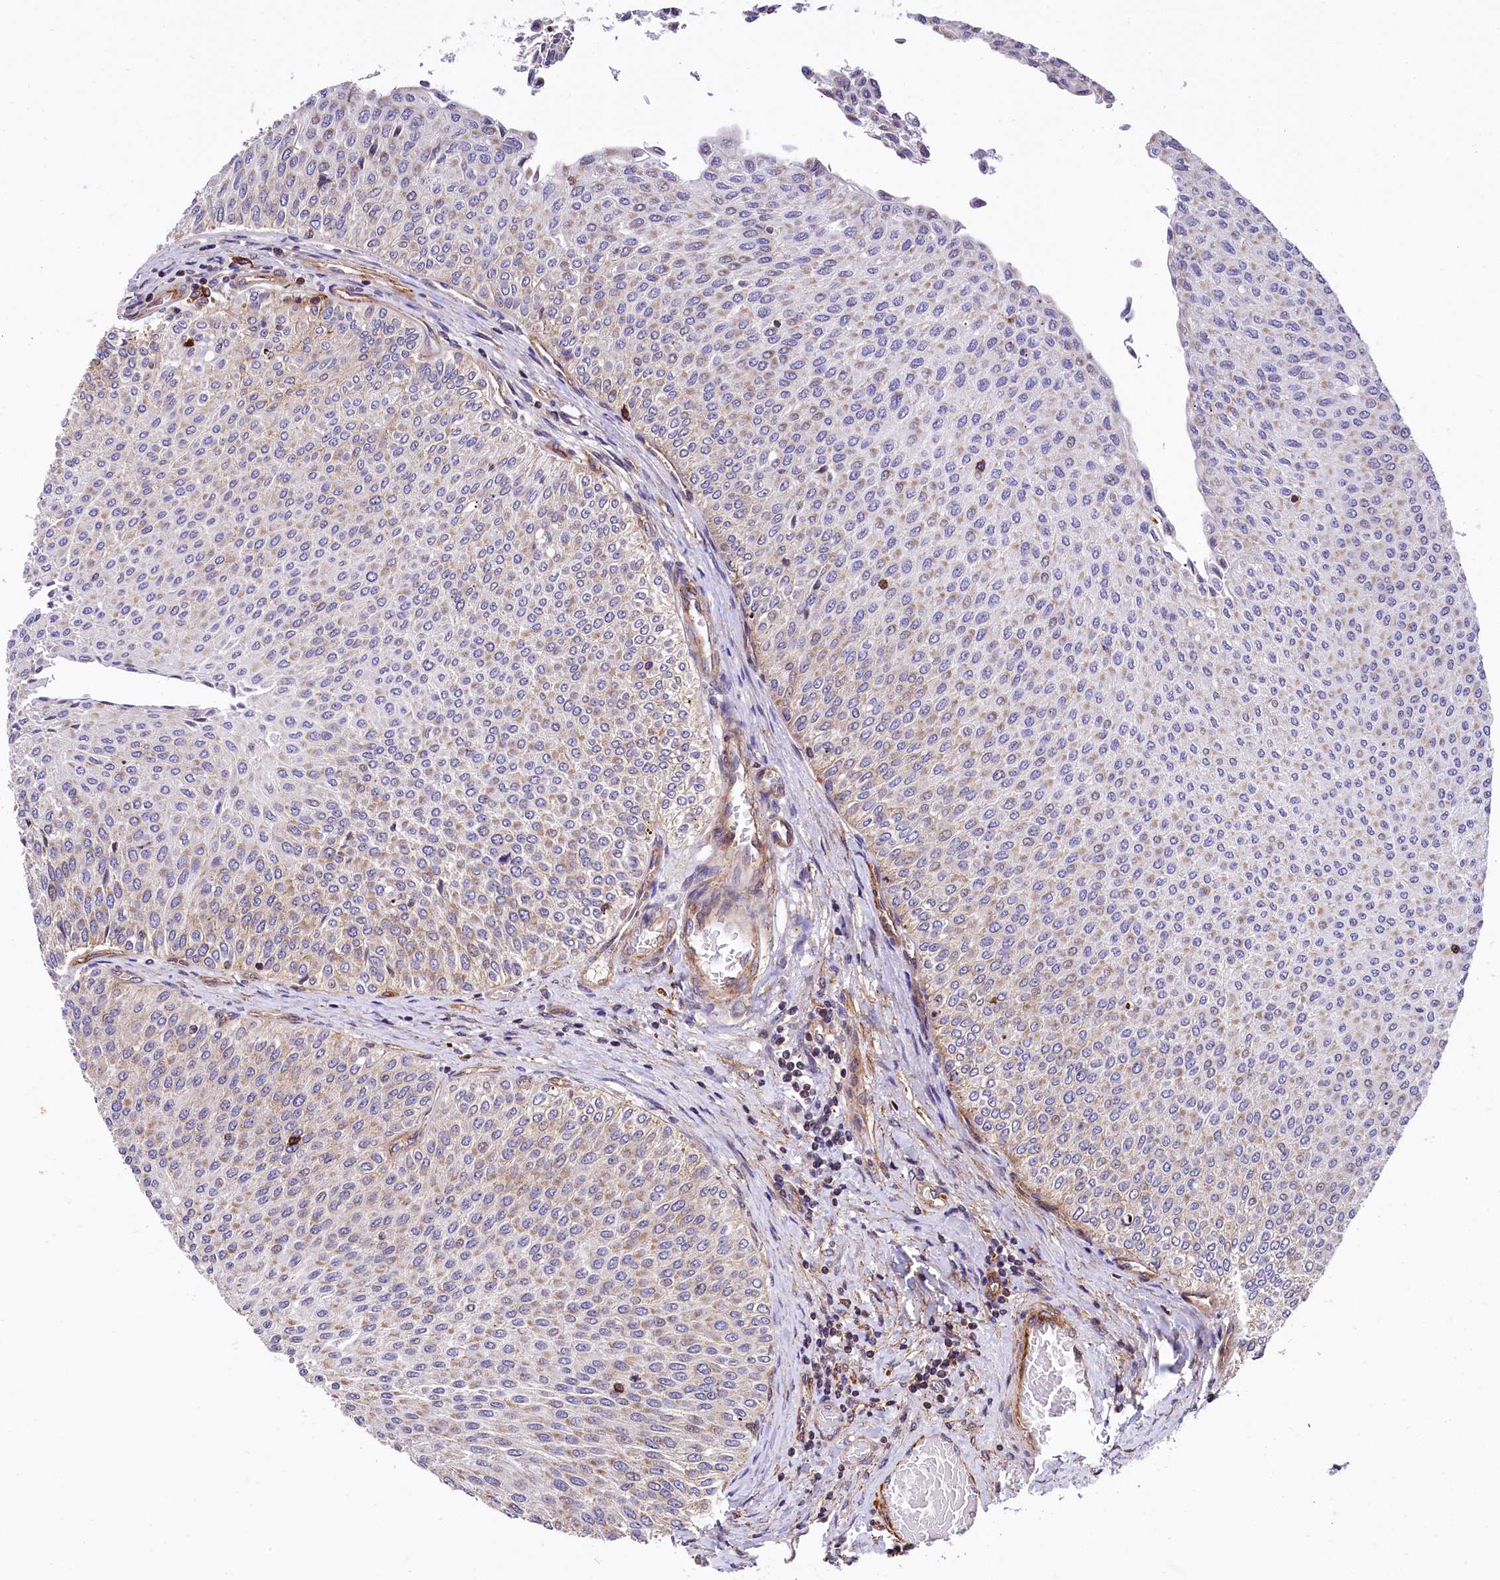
{"staining": {"intensity": "weak", "quantity": "25%-75%", "location": "cytoplasmic/membranous"}, "tissue": "urothelial cancer", "cell_type": "Tumor cells", "image_type": "cancer", "snomed": [{"axis": "morphology", "description": "Urothelial carcinoma, Low grade"}, {"axis": "topography", "description": "Urinary bladder"}], "caption": "High-power microscopy captured an immunohistochemistry (IHC) micrograph of urothelial cancer, revealing weak cytoplasmic/membranous expression in approximately 25%-75% of tumor cells. (brown staining indicates protein expression, while blue staining denotes nuclei).", "gene": "ZNF2", "patient": {"sex": "male", "age": 78}}